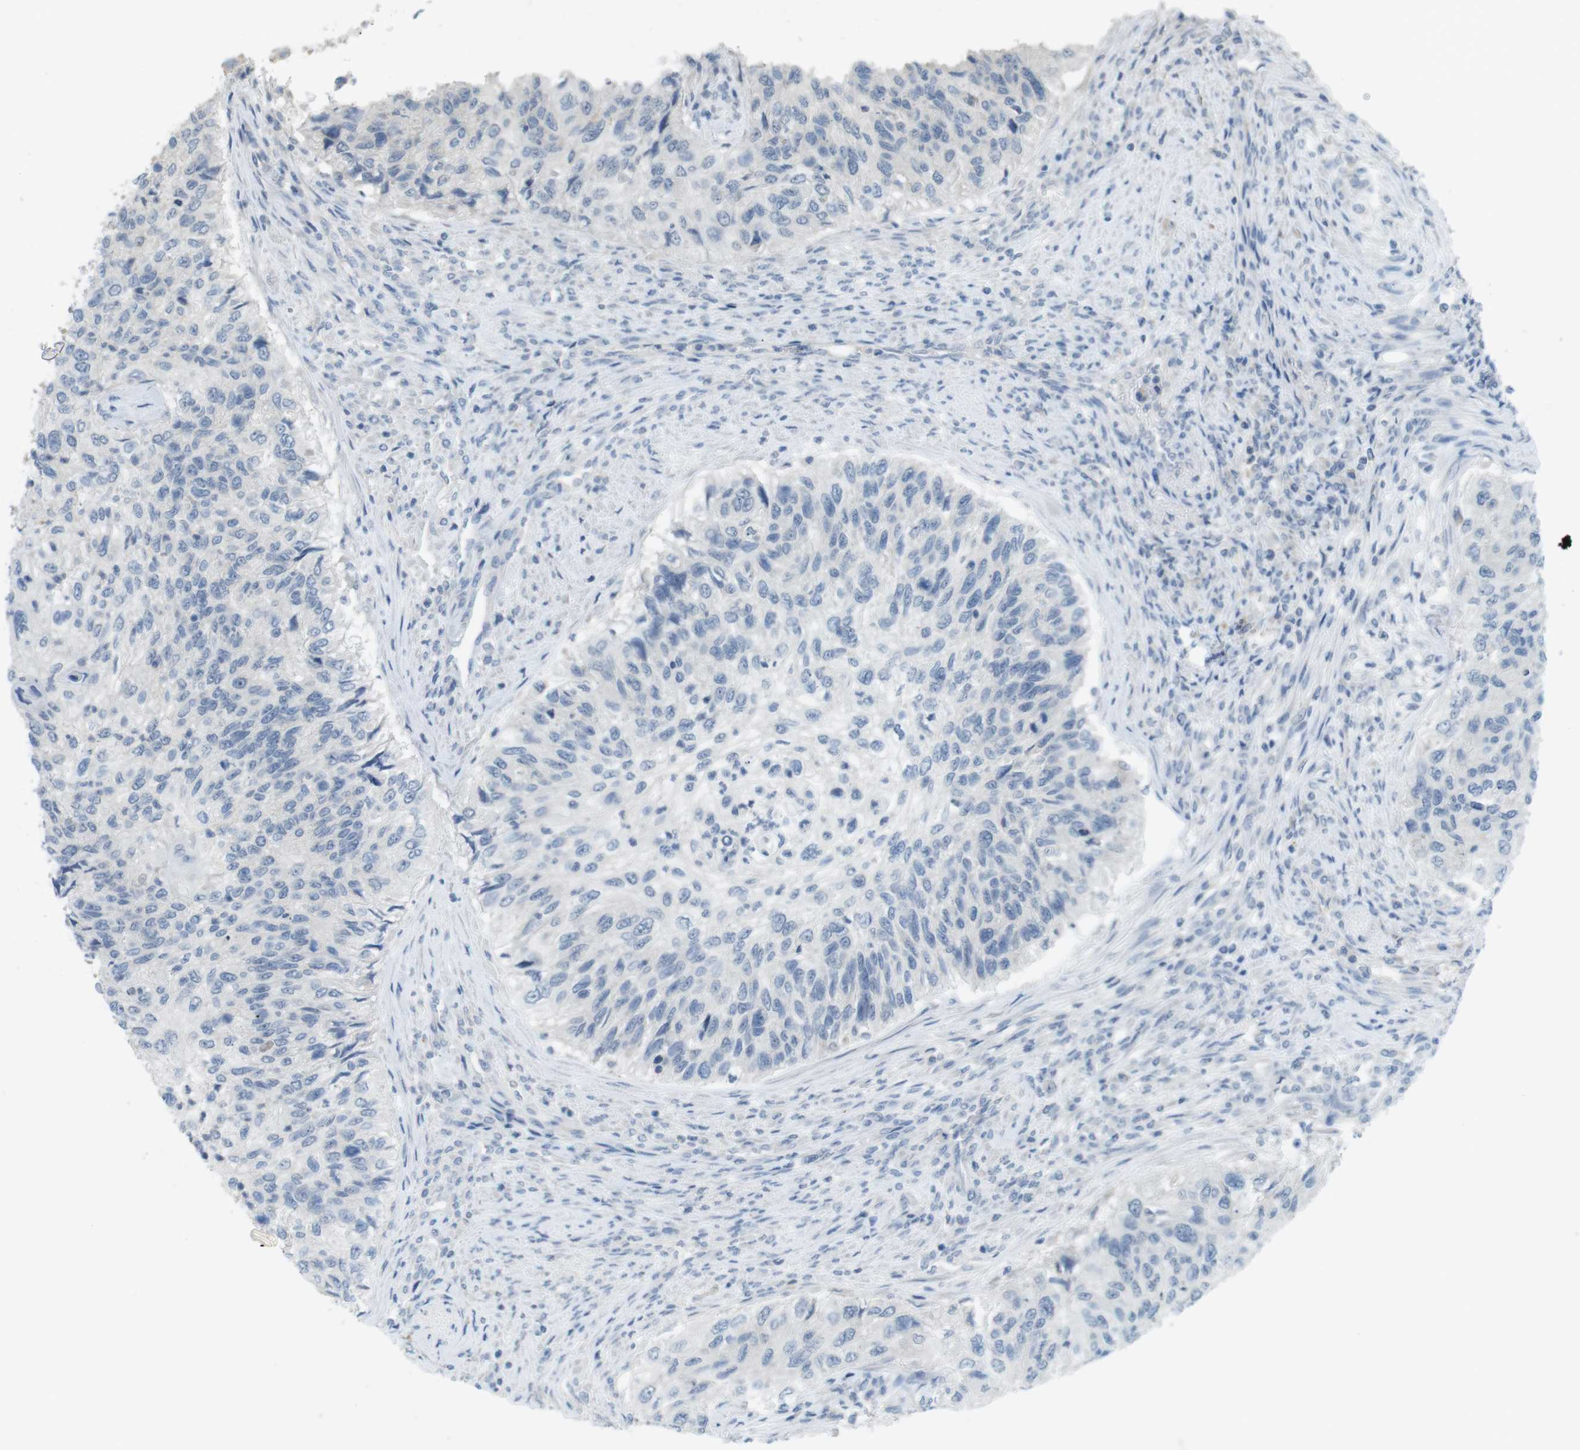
{"staining": {"intensity": "negative", "quantity": "none", "location": "none"}, "tissue": "urothelial cancer", "cell_type": "Tumor cells", "image_type": "cancer", "snomed": [{"axis": "morphology", "description": "Urothelial carcinoma, High grade"}, {"axis": "topography", "description": "Urinary bladder"}], "caption": "A histopathology image of urothelial cancer stained for a protein reveals no brown staining in tumor cells.", "gene": "MUC5B", "patient": {"sex": "female", "age": 60}}